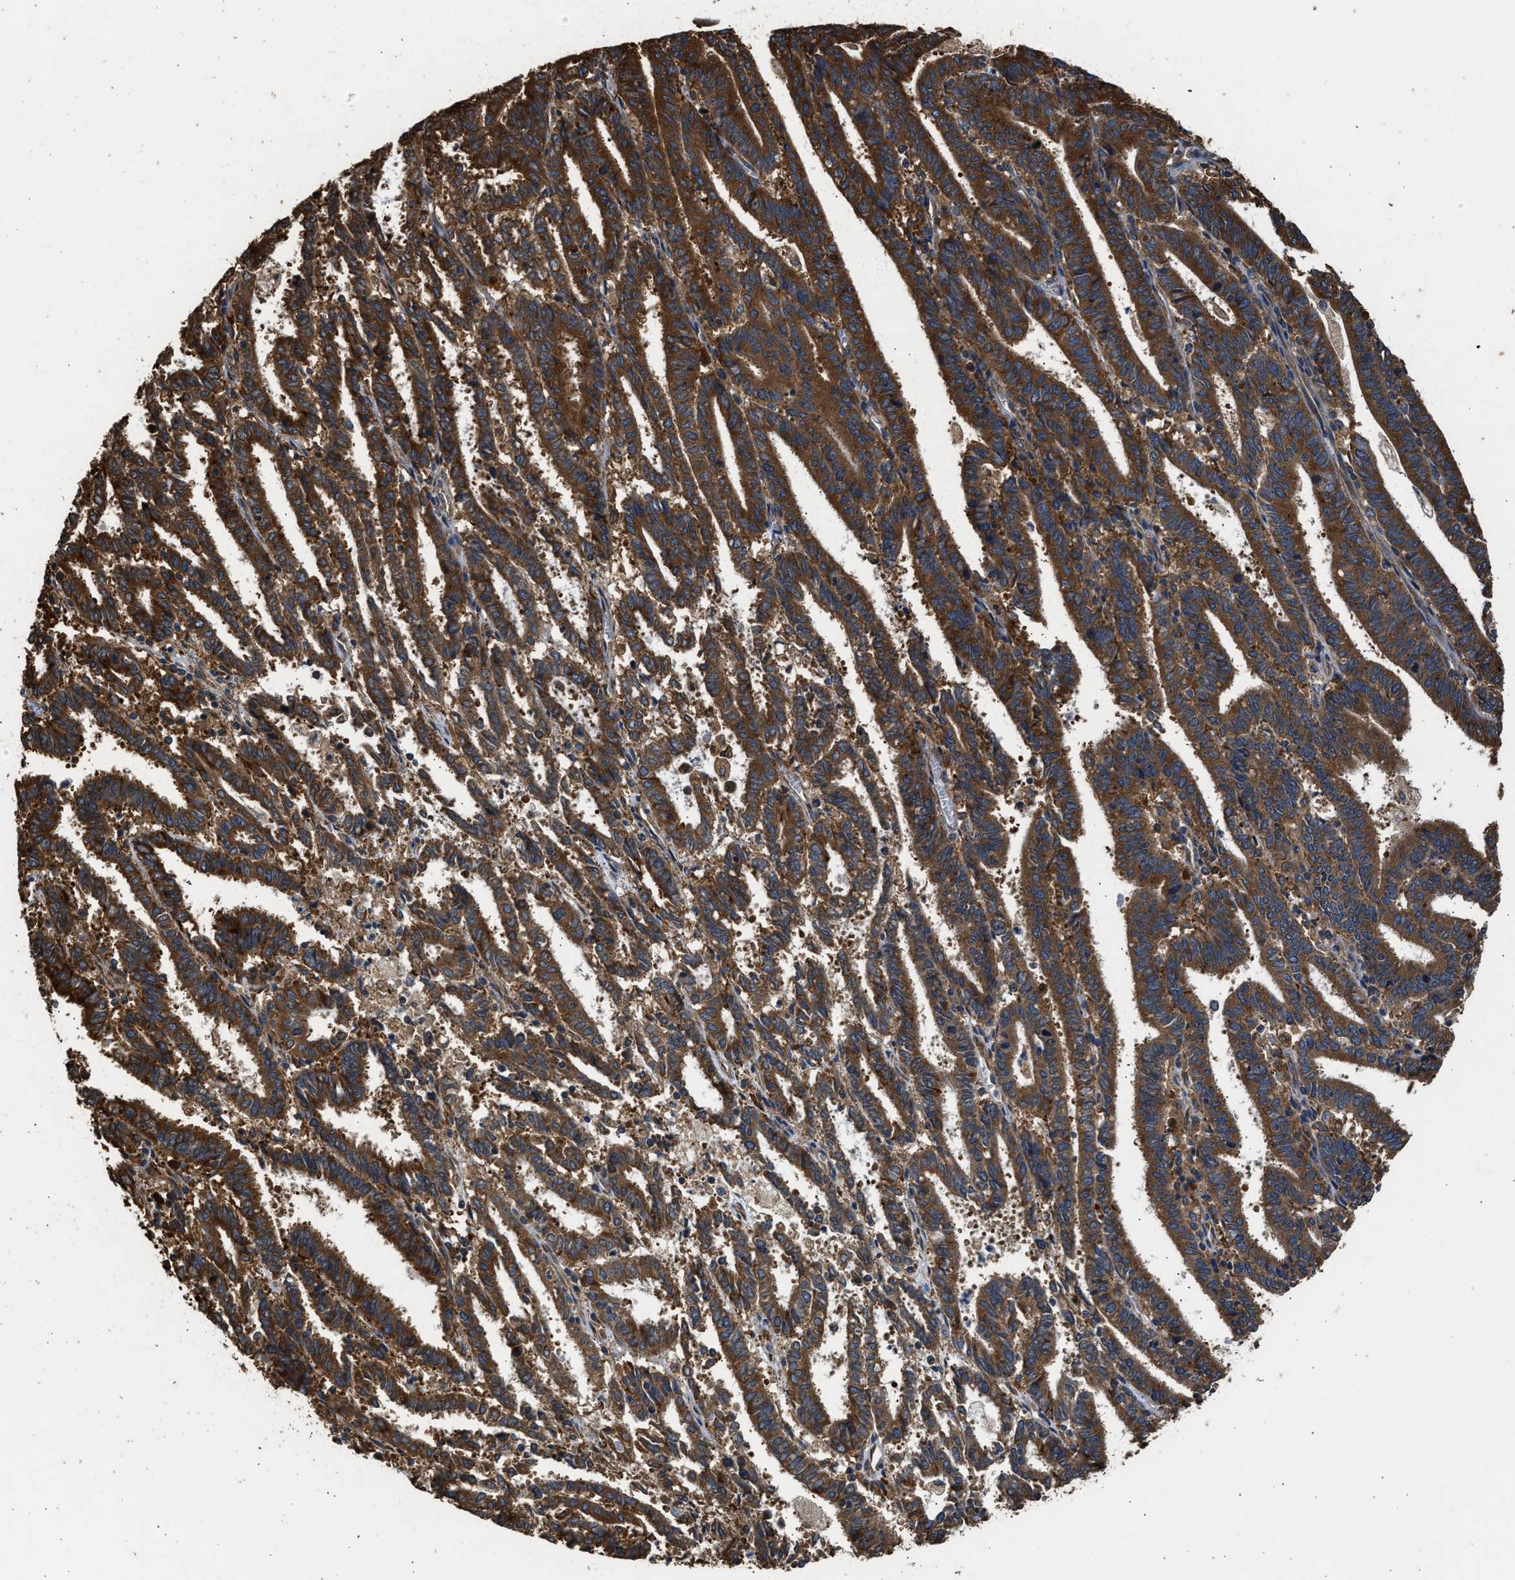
{"staining": {"intensity": "strong", "quantity": ">75%", "location": "cytoplasmic/membranous"}, "tissue": "endometrial cancer", "cell_type": "Tumor cells", "image_type": "cancer", "snomed": [{"axis": "morphology", "description": "Adenocarcinoma, NOS"}, {"axis": "topography", "description": "Uterus"}], "caption": "Endometrial cancer (adenocarcinoma) stained with a brown dye reveals strong cytoplasmic/membranous positive expression in approximately >75% of tumor cells.", "gene": "SLC36A4", "patient": {"sex": "female", "age": 83}}